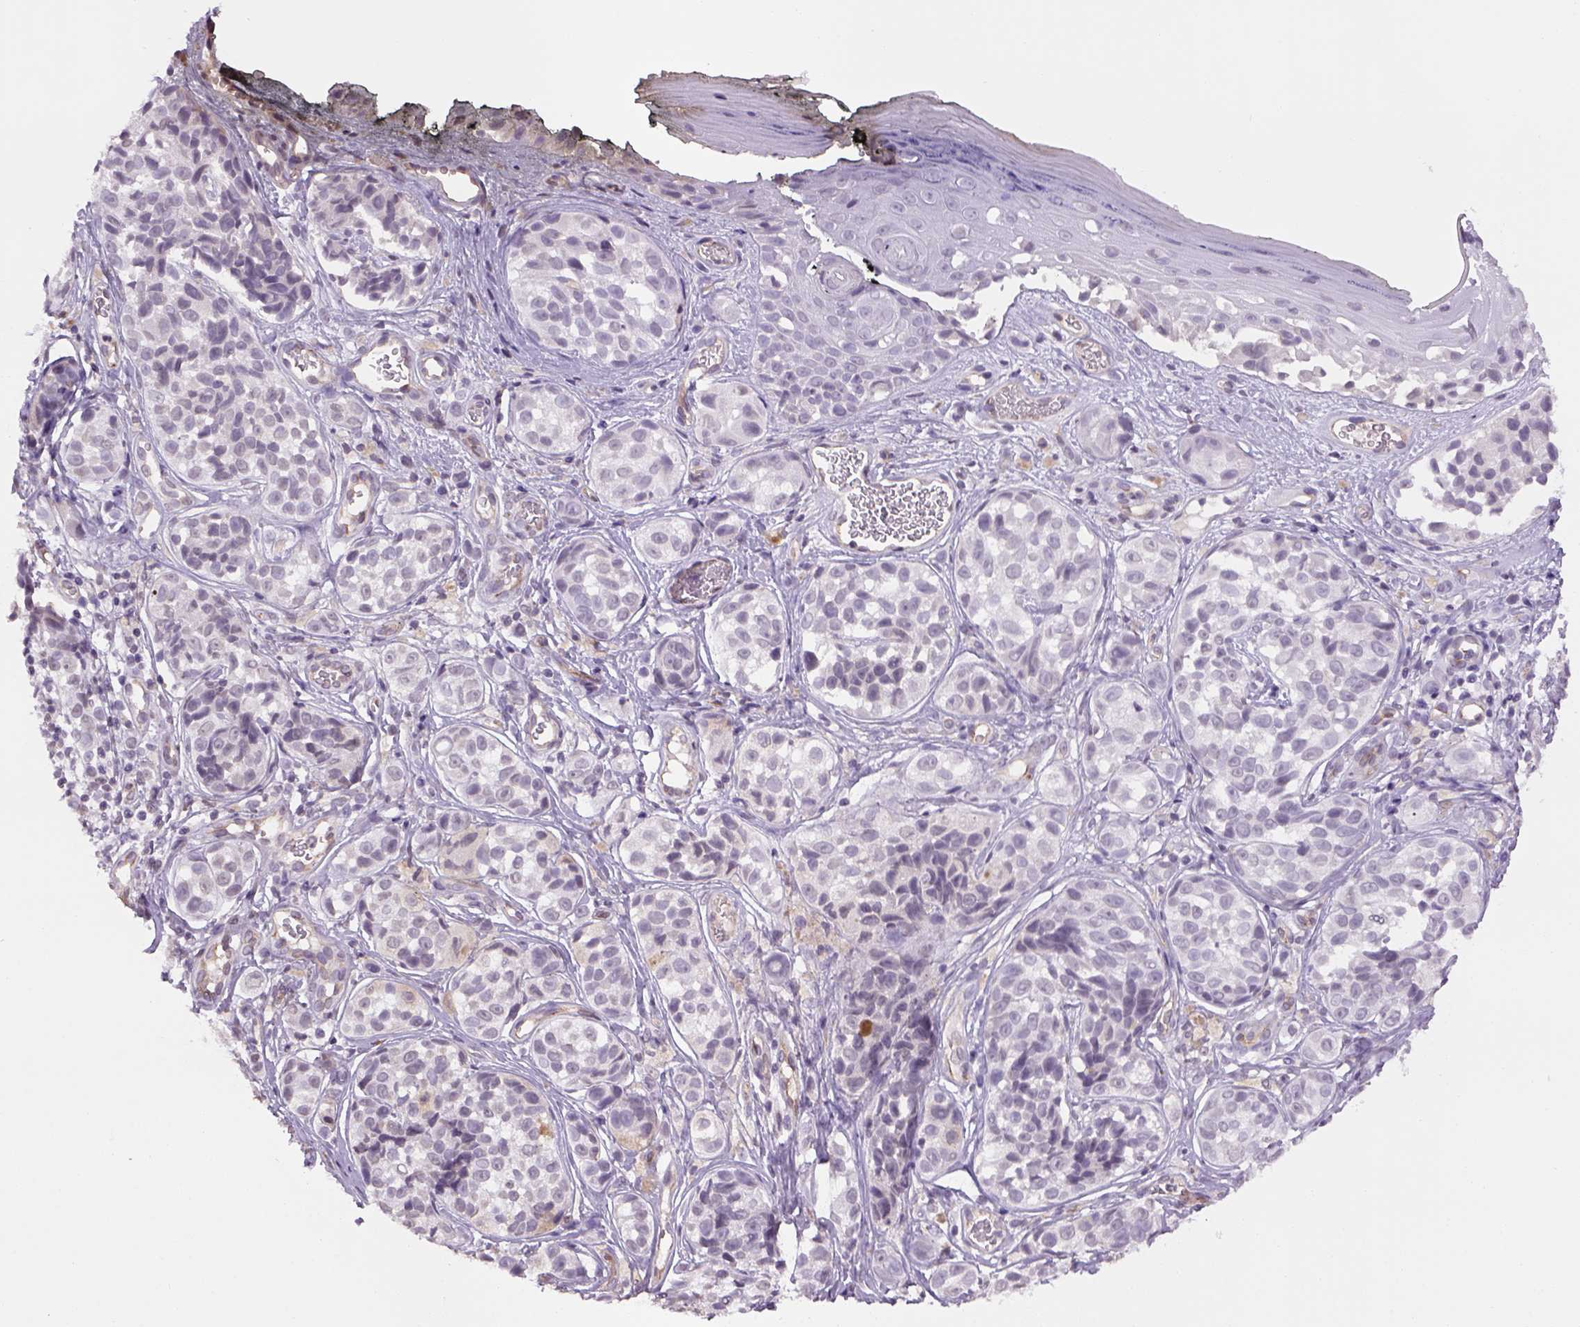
{"staining": {"intensity": "weak", "quantity": "<25%", "location": "cytoplasmic/membranous"}, "tissue": "melanoma", "cell_type": "Tumor cells", "image_type": "cancer", "snomed": [{"axis": "morphology", "description": "Malignant melanoma, NOS"}, {"axis": "topography", "description": "Skin"}], "caption": "DAB immunohistochemical staining of human melanoma displays no significant expression in tumor cells.", "gene": "PRRT1", "patient": {"sex": "male", "age": 48}}